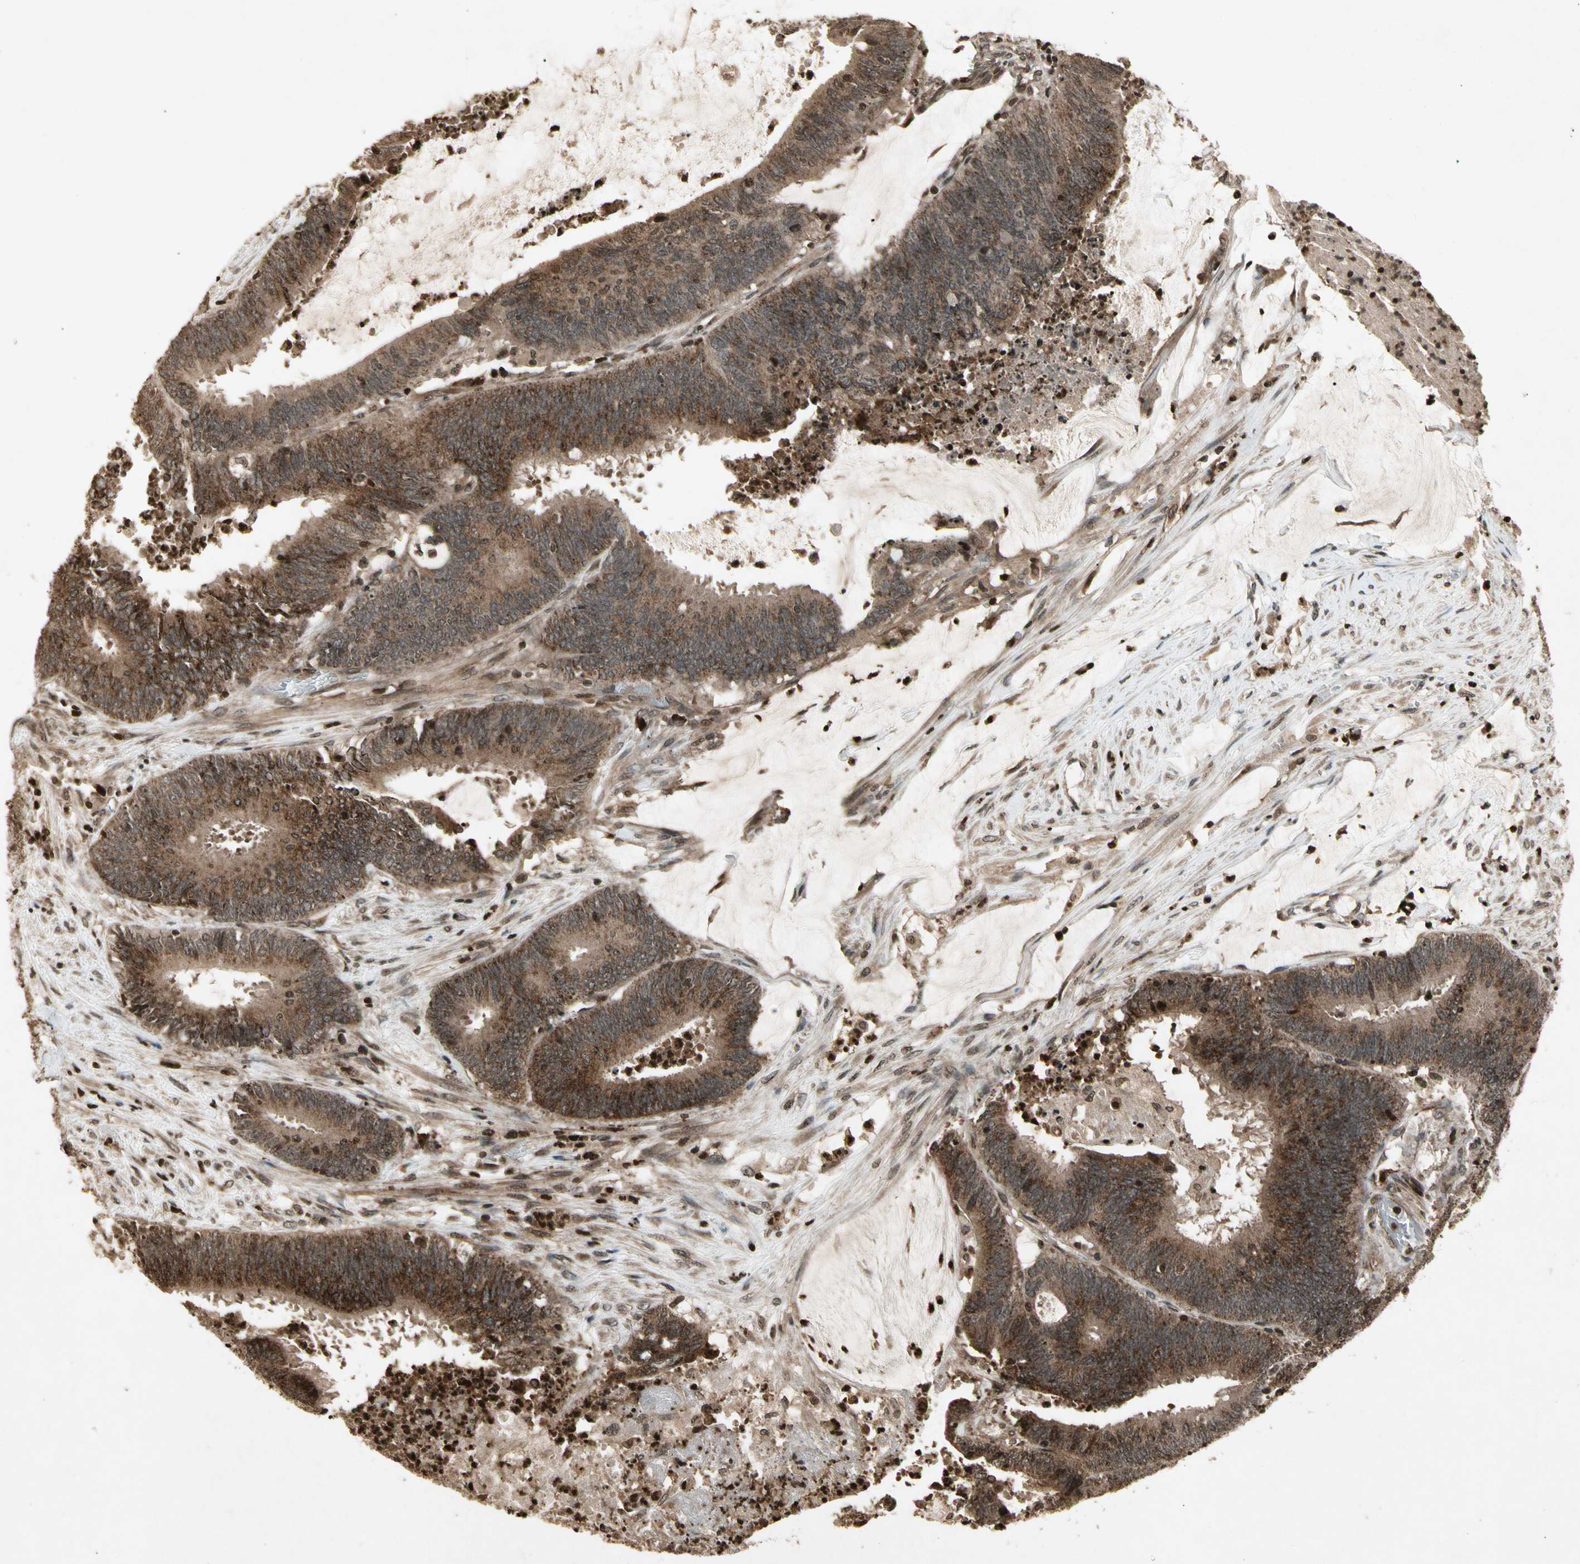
{"staining": {"intensity": "moderate", "quantity": ">75%", "location": "cytoplasmic/membranous"}, "tissue": "colorectal cancer", "cell_type": "Tumor cells", "image_type": "cancer", "snomed": [{"axis": "morphology", "description": "Adenocarcinoma, NOS"}, {"axis": "topography", "description": "Rectum"}], "caption": "Protein staining exhibits moderate cytoplasmic/membranous staining in about >75% of tumor cells in colorectal cancer.", "gene": "GLRX", "patient": {"sex": "female", "age": 66}}